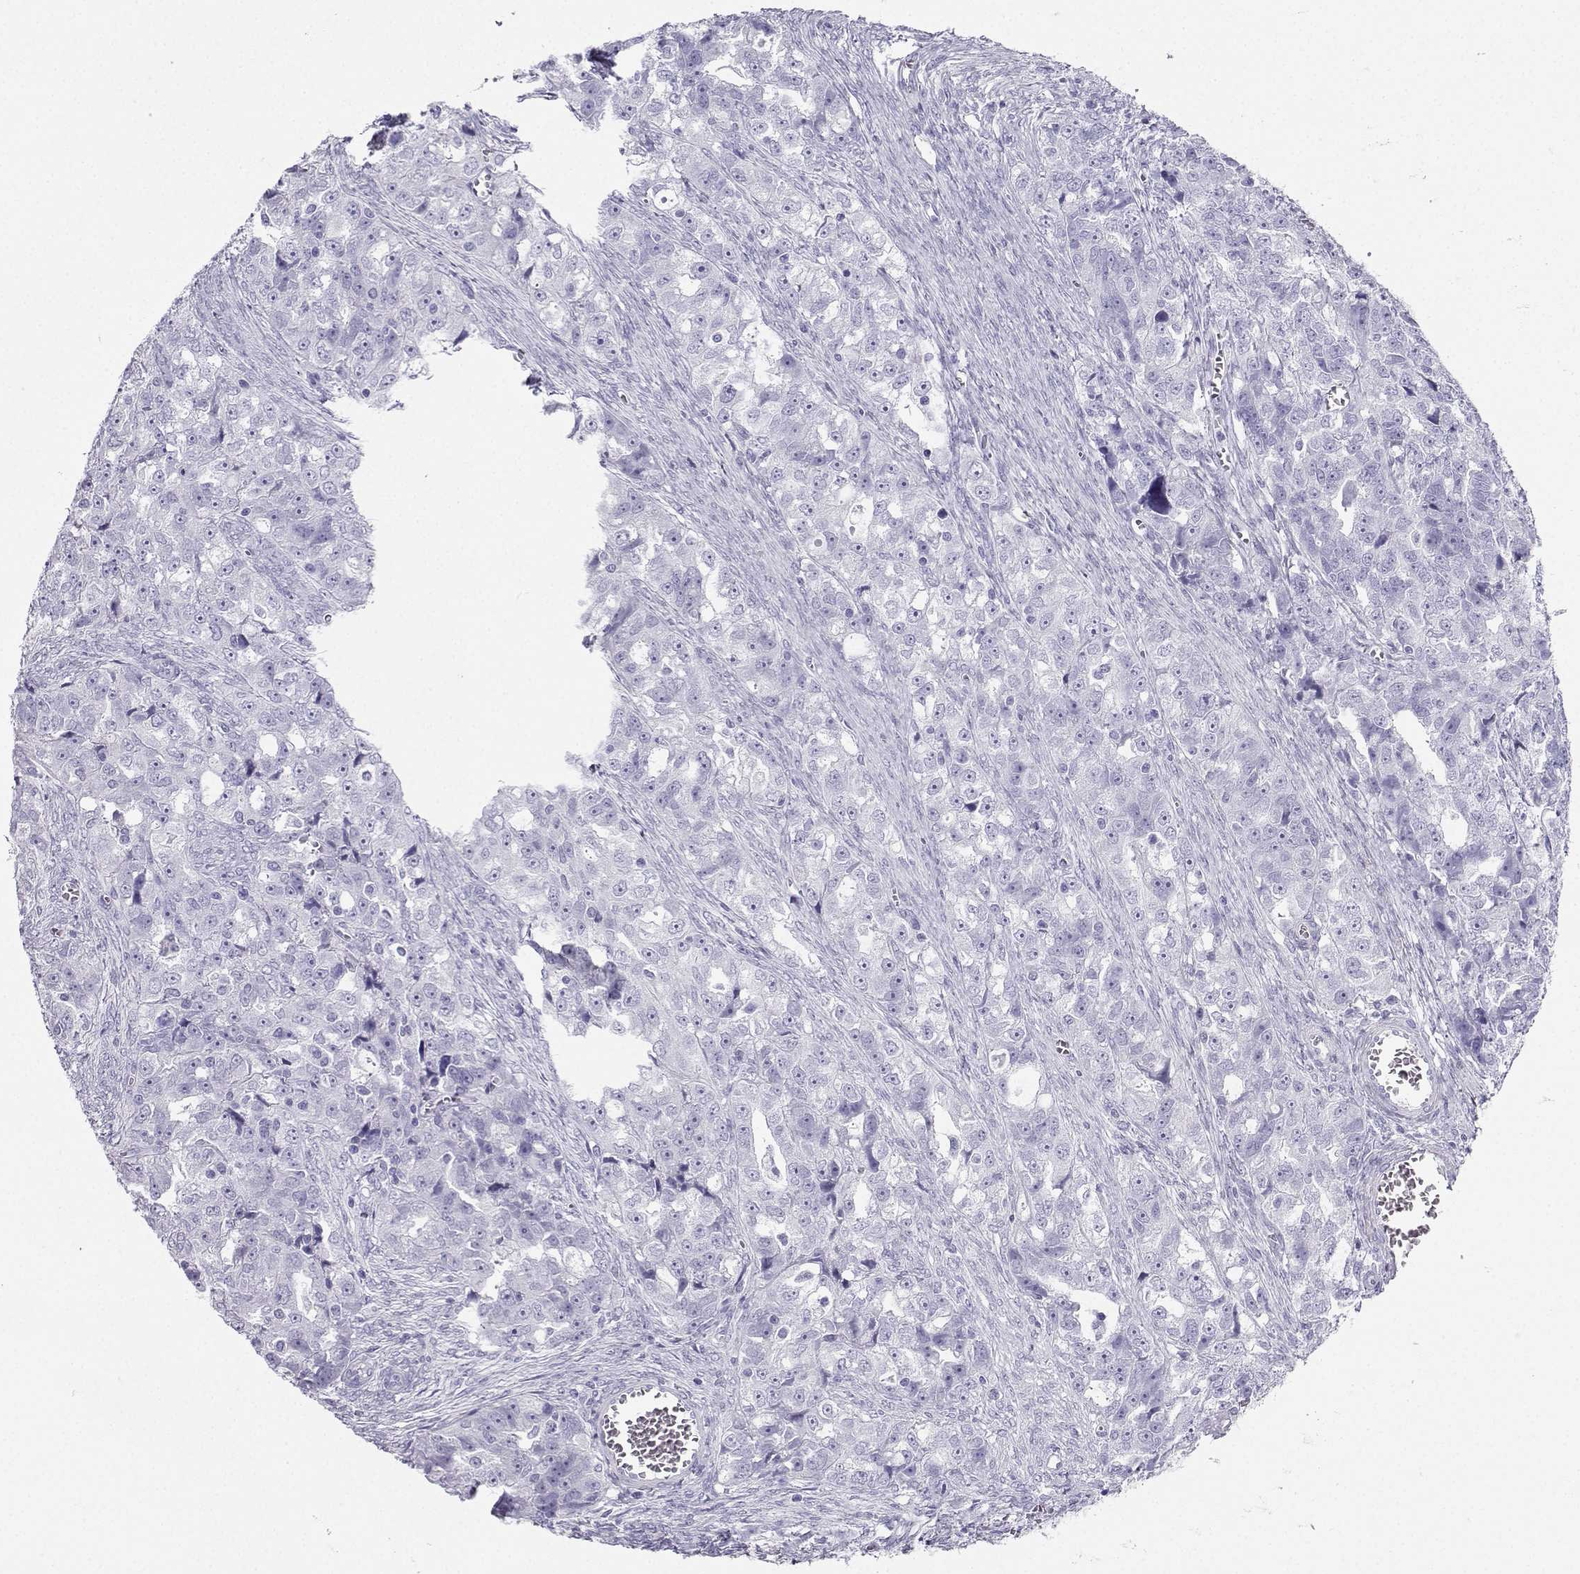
{"staining": {"intensity": "negative", "quantity": "none", "location": "none"}, "tissue": "ovarian cancer", "cell_type": "Tumor cells", "image_type": "cancer", "snomed": [{"axis": "morphology", "description": "Cystadenocarcinoma, serous, NOS"}, {"axis": "topography", "description": "Ovary"}], "caption": "This is a micrograph of immunohistochemistry staining of ovarian cancer, which shows no staining in tumor cells.", "gene": "CD109", "patient": {"sex": "female", "age": 51}}